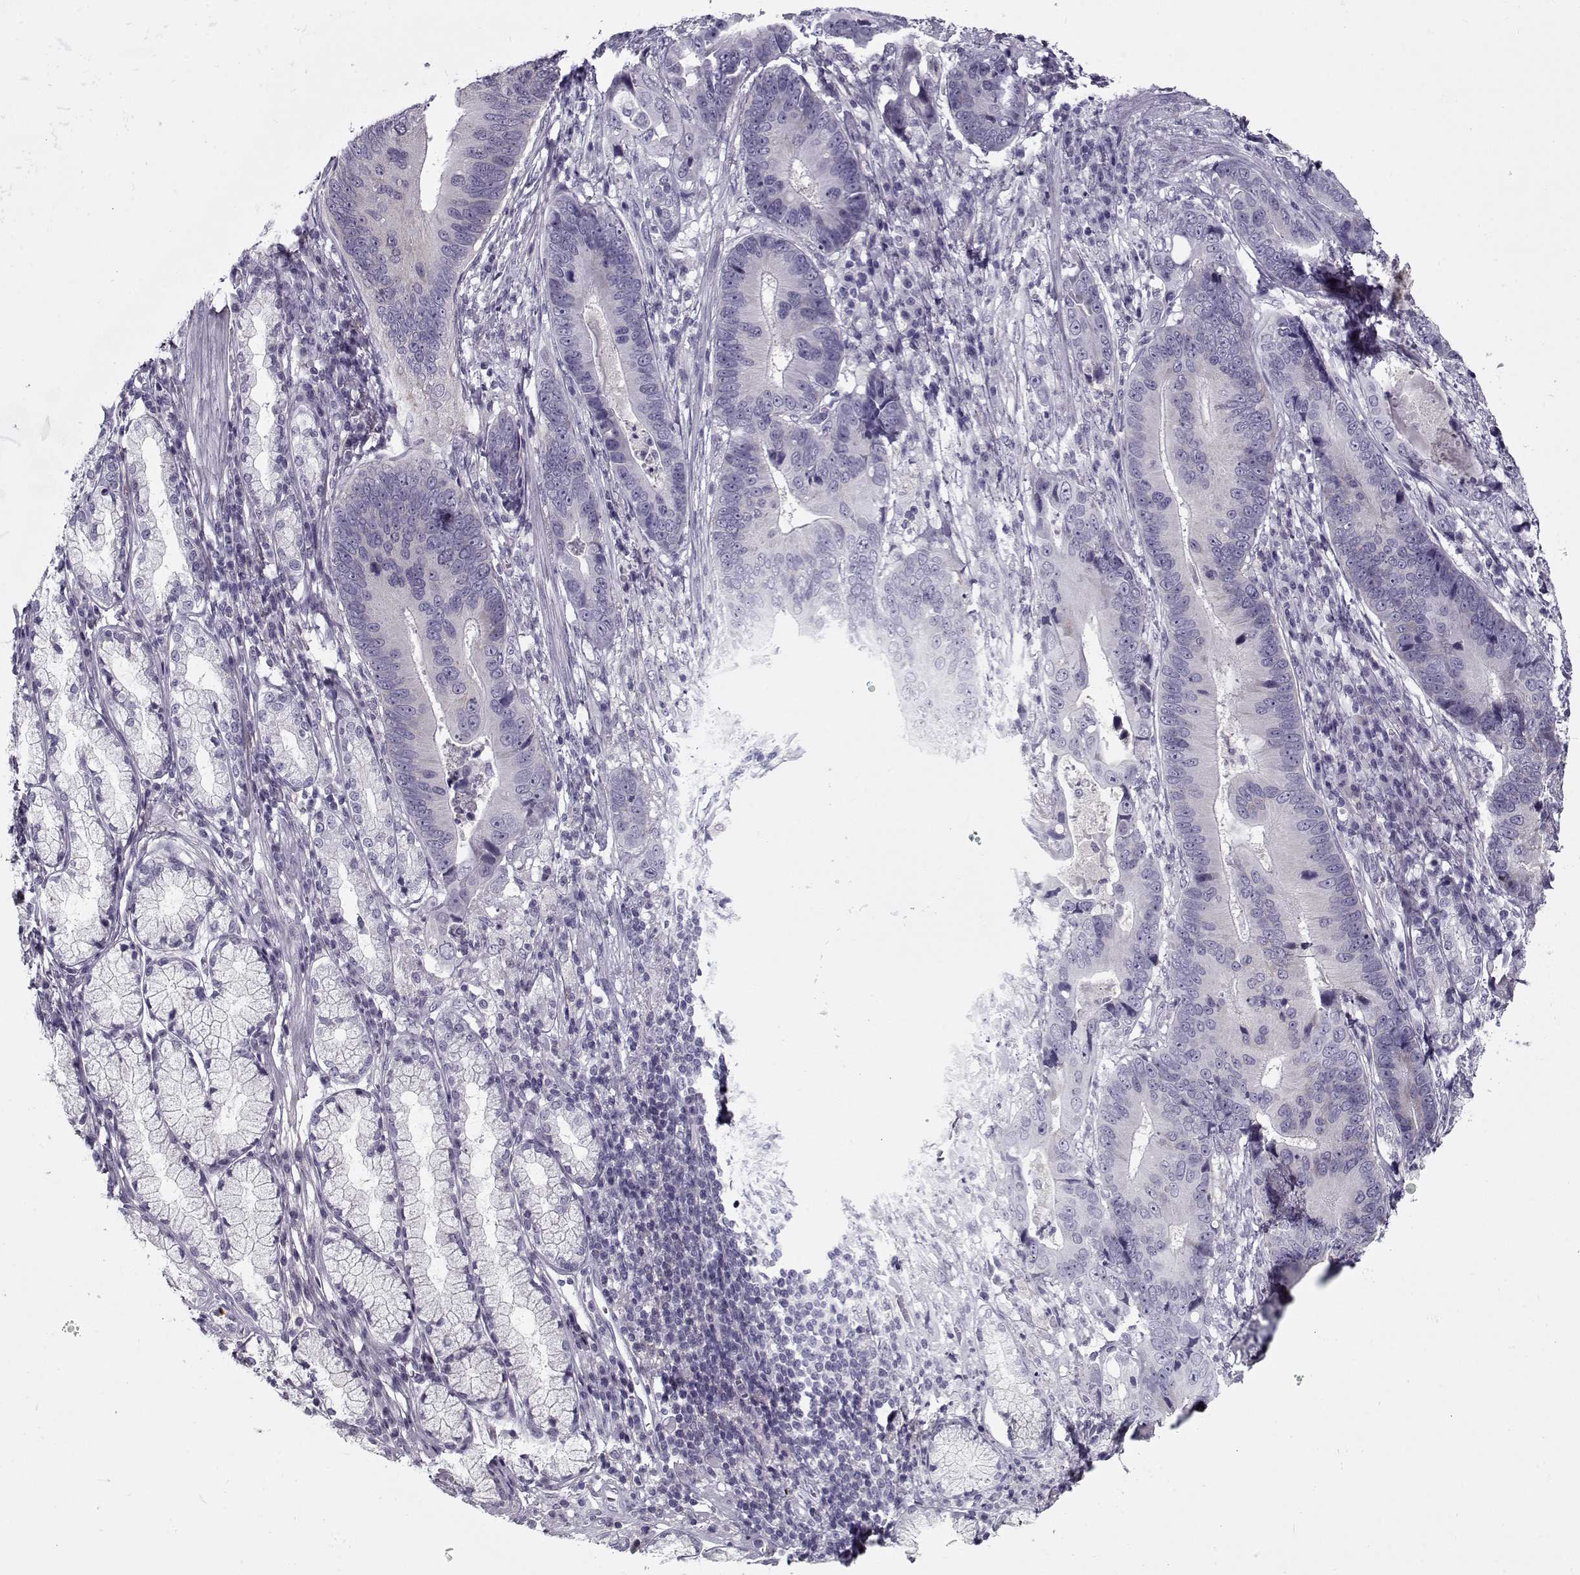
{"staining": {"intensity": "negative", "quantity": "none", "location": "none"}, "tissue": "stomach cancer", "cell_type": "Tumor cells", "image_type": "cancer", "snomed": [{"axis": "morphology", "description": "Adenocarcinoma, NOS"}, {"axis": "topography", "description": "Stomach"}], "caption": "DAB (3,3'-diaminobenzidine) immunohistochemical staining of adenocarcinoma (stomach) demonstrates no significant positivity in tumor cells. (DAB (3,3'-diaminobenzidine) immunohistochemistry with hematoxylin counter stain).", "gene": "PP2D1", "patient": {"sex": "male", "age": 84}}